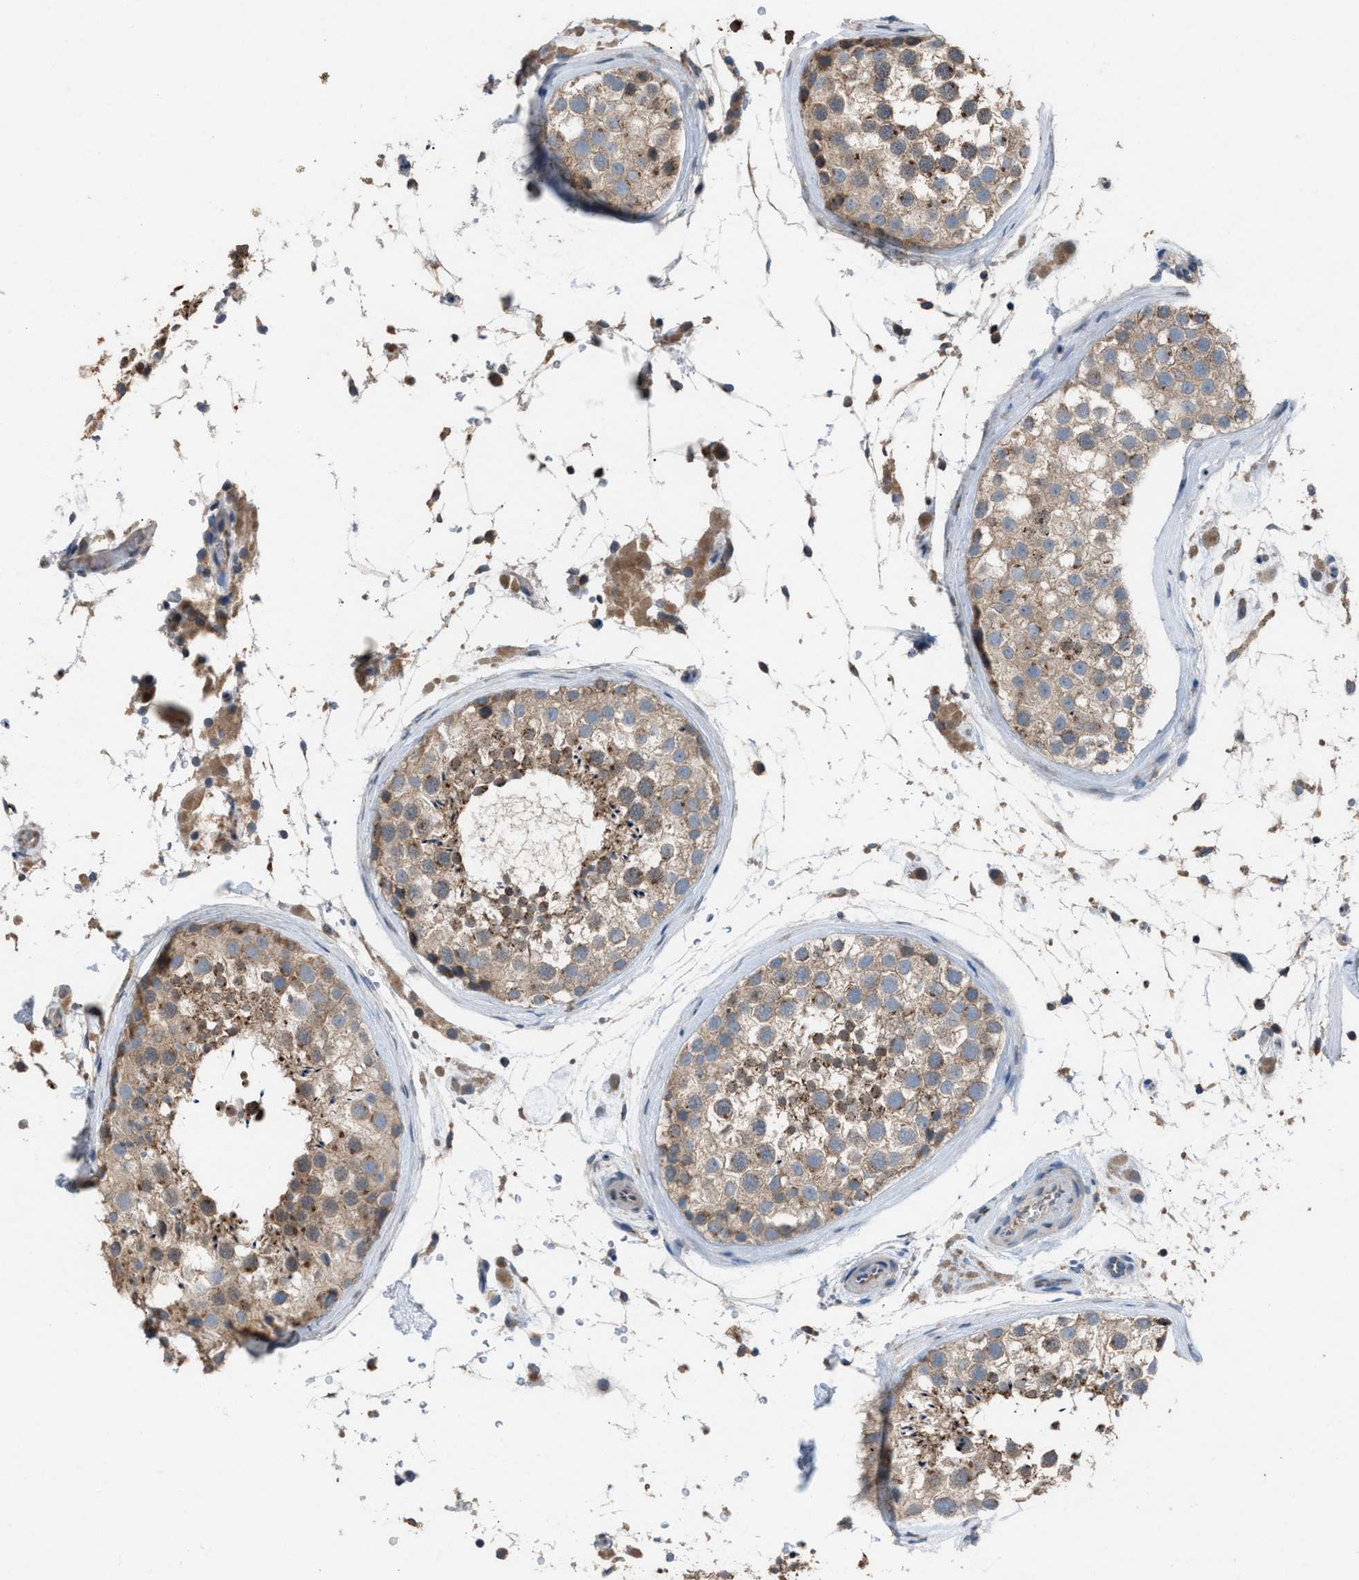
{"staining": {"intensity": "weak", "quantity": ">75%", "location": "cytoplasmic/membranous"}, "tissue": "testis", "cell_type": "Cells in seminiferous ducts", "image_type": "normal", "snomed": [{"axis": "morphology", "description": "Normal tissue, NOS"}, {"axis": "topography", "description": "Testis"}], "caption": "Immunohistochemistry (IHC) staining of normal testis, which exhibits low levels of weak cytoplasmic/membranous positivity in approximately >75% of cells in seminiferous ducts indicating weak cytoplasmic/membranous protein staining. The staining was performed using DAB (3,3'-diaminobenzidine) (brown) for protein detection and nuclei were counterstained in hematoxylin (blue).", "gene": "TPK1", "patient": {"sex": "male", "age": 46}}